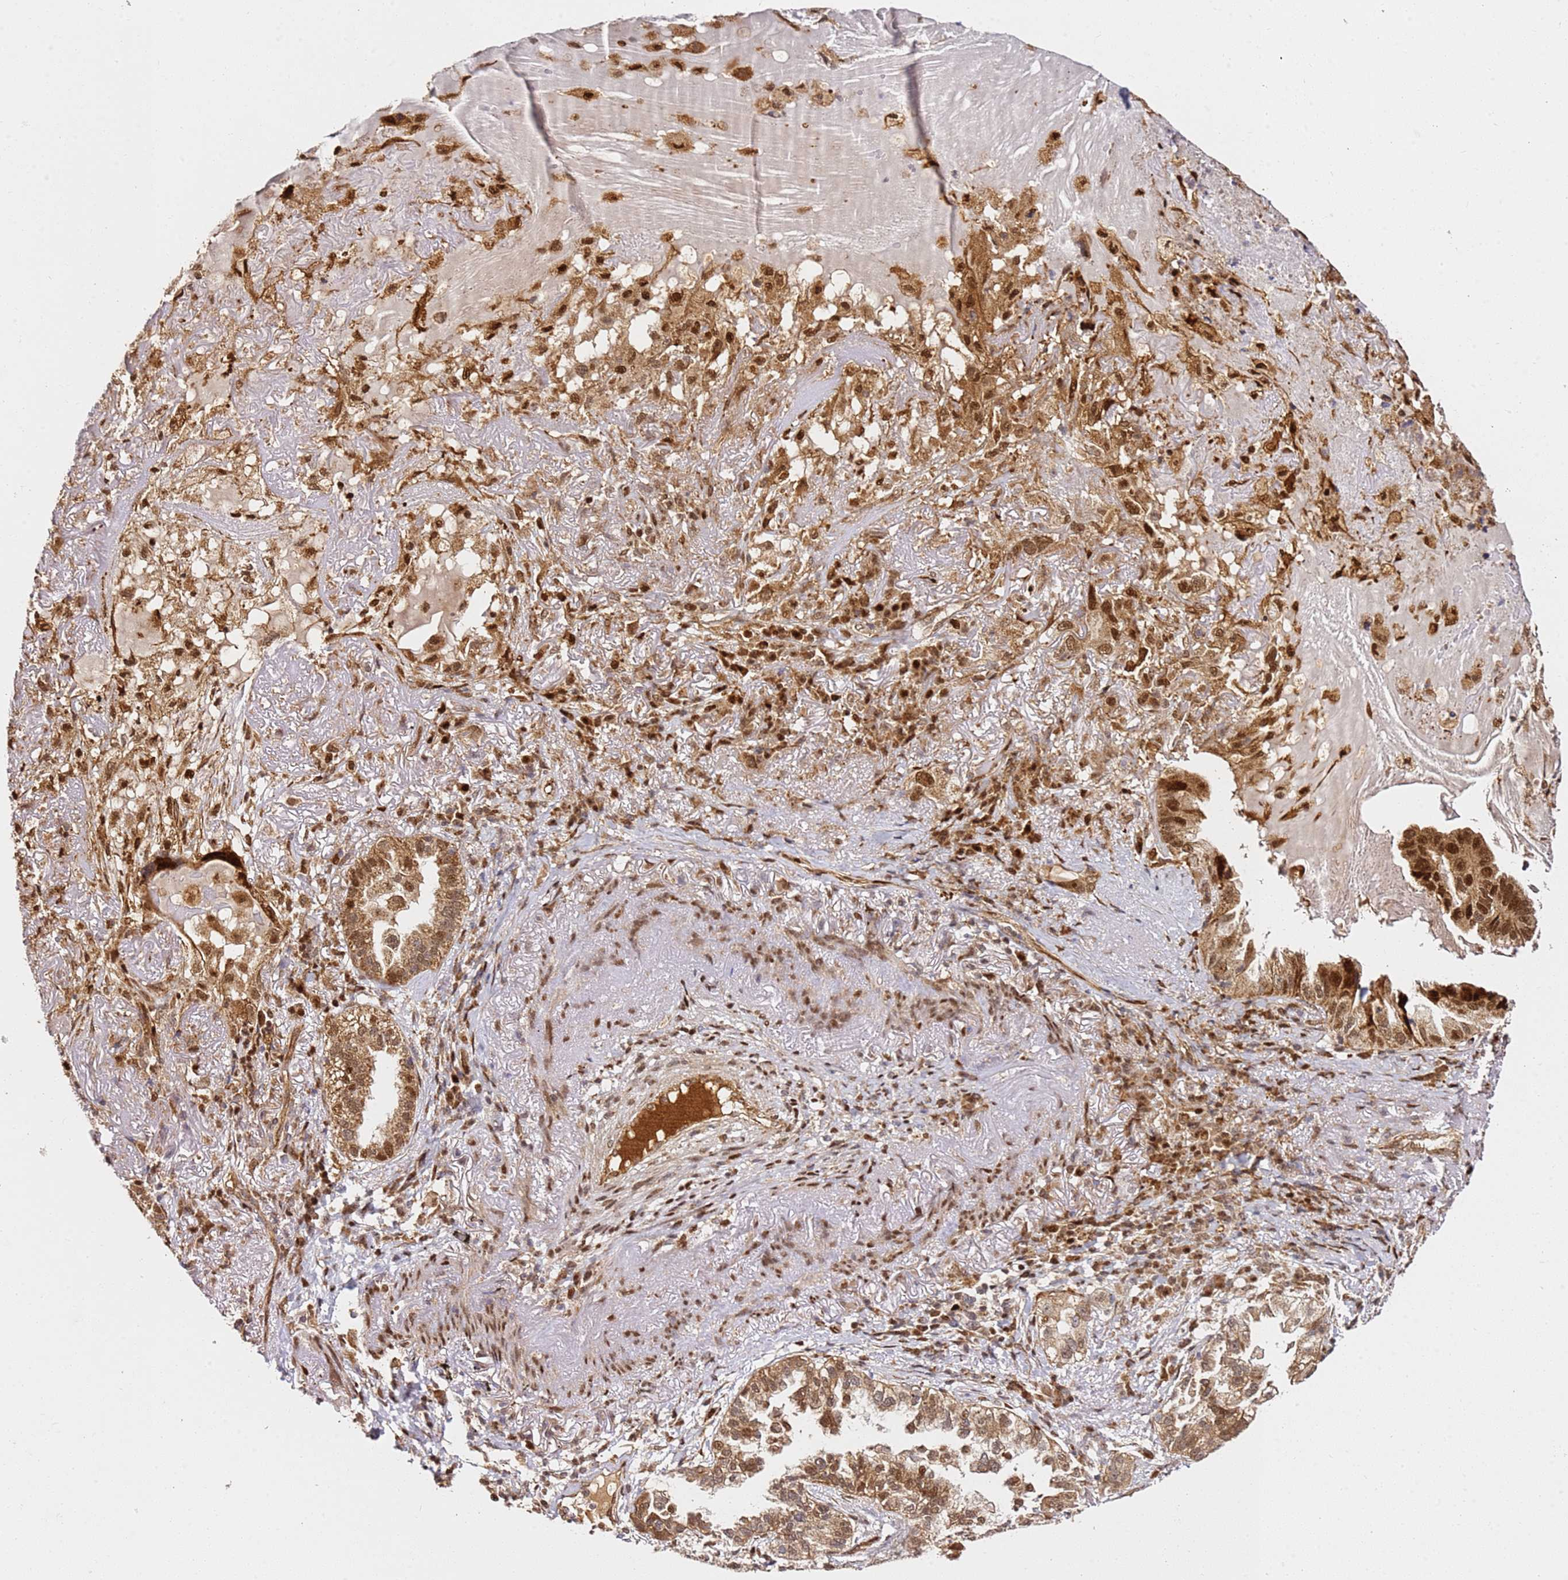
{"staining": {"intensity": "moderate", "quantity": ">75%", "location": "cytoplasmic/membranous,nuclear"}, "tissue": "lung cancer", "cell_type": "Tumor cells", "image_type": "cancer", "snomed": [{"axis": "morphology", "description": "Adenocarcinoma, NOS"}, {"axis": "topography", "description": "Lung"}], "caption": "Human lung adenocarcinoma stained for a protein (brown) displays moderate cytoplasmic/membranous and nuclear positive positivity in approximately >75% of tumor cells.", "gene": "SMOX", "patient": {"sex": "female", "age": 69}}